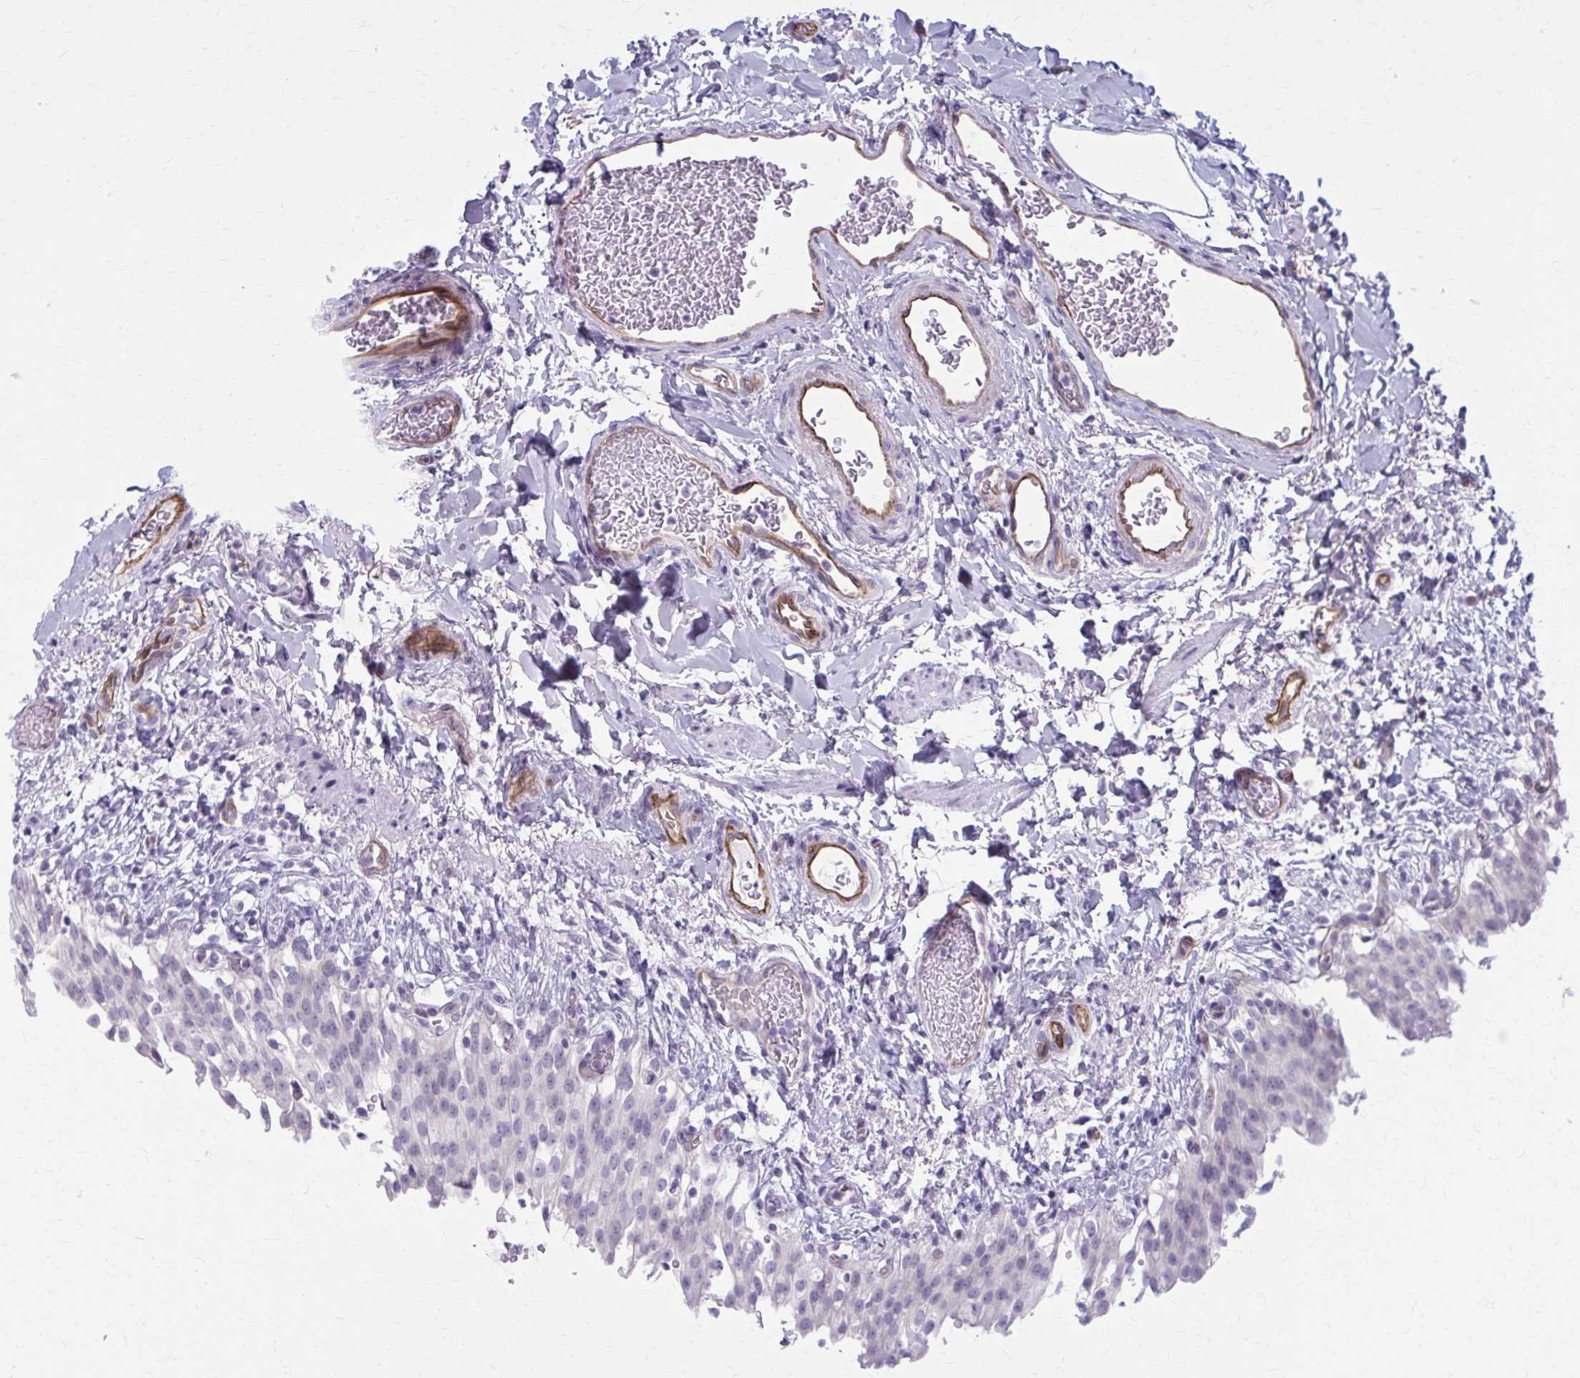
{"staining": {"intensity": "negative", "quantity": "none", "location": "none"}, "tissue": "urinary bladder", "cell_type": "Urothelial cells", "image_type": "normal", "snomed": [{"axis": "morphology", "description": "Normal tissue, NOS"}, {"axis": "topography", "description": "Urinary bladder"}, {"axis": "topography", "description": "Peripheral nerve tissue"}], "caption": "IHC histopathology image of benign urinary bladder: urinary bladder stained with DAB (3,3'-diaminobenzidine) reveals no significant protein positivity in urothelial cells. Nuclei are stained in blue.", "gene": "CASQ2", "patient": {"sex": "female", "age": 60}}